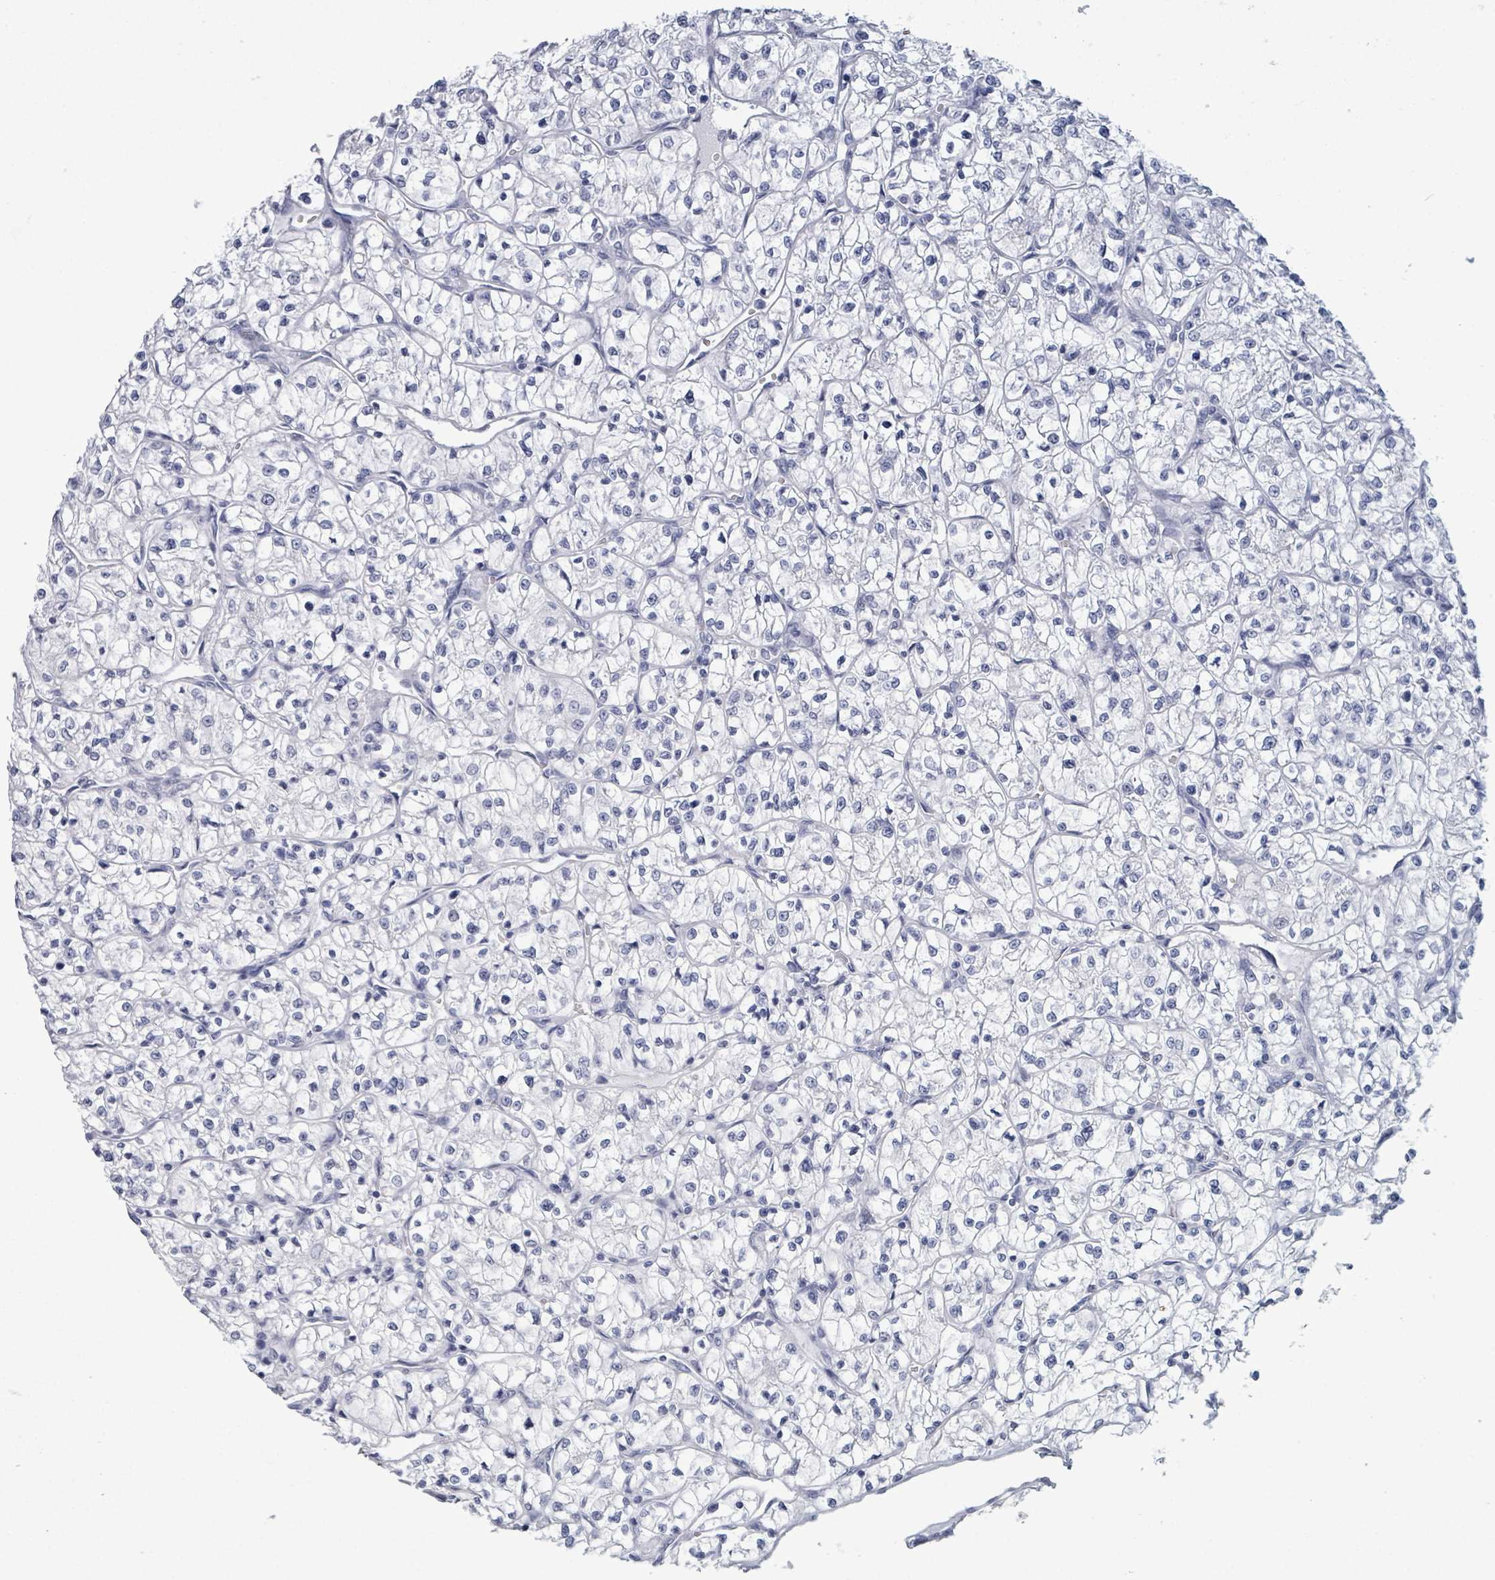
{"staining": {"intensity": "negative", "quantity": "none", "location": "none"}, "tissue": "renal cancer", "cell_type": "Tumor cells", "image_type": "cancer", "snomed": [{"axis": "morphology", "description": "Adenocarcinoma, NOS"}, {"axis": "topography", "description": "Kidney"}], "caption": "DAB immunohistochemical staining of human renal cancer demonstrates no significant positivity in tumor cells.", "gene": "NKX2-1", "patient": {"sex": "female", "age": 64}}